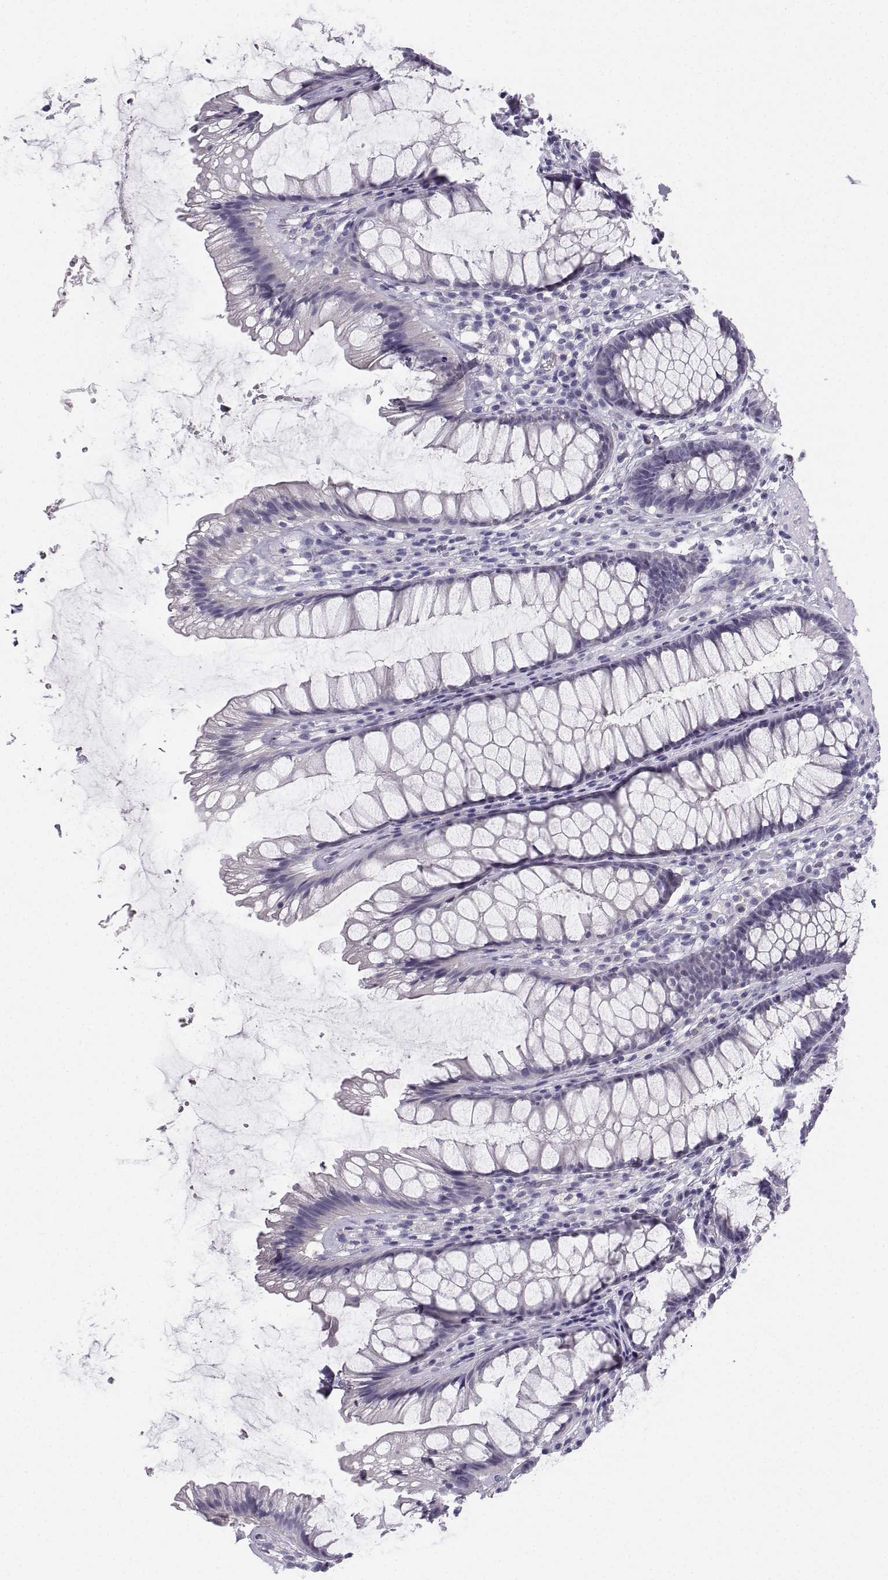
{"staining": {"intensity": "negative", "quantity": "none", "location": "none"}, "tissue": "rectum", "cell_type": "Glandular cells", "image_type": "normal", "snomed": [{"axis": "morphology", "description": "Normal tissue, NOS"}, {"axis": "topography", "description": "Rectum"}], "caption": "Glandular cells are negative for protein expression in unremarkable human rectum. (DAB immunohistochemistry (IHC), high magnification).", "gene": "SYCE1", "patient": {"sex": "male", "age": 72}}